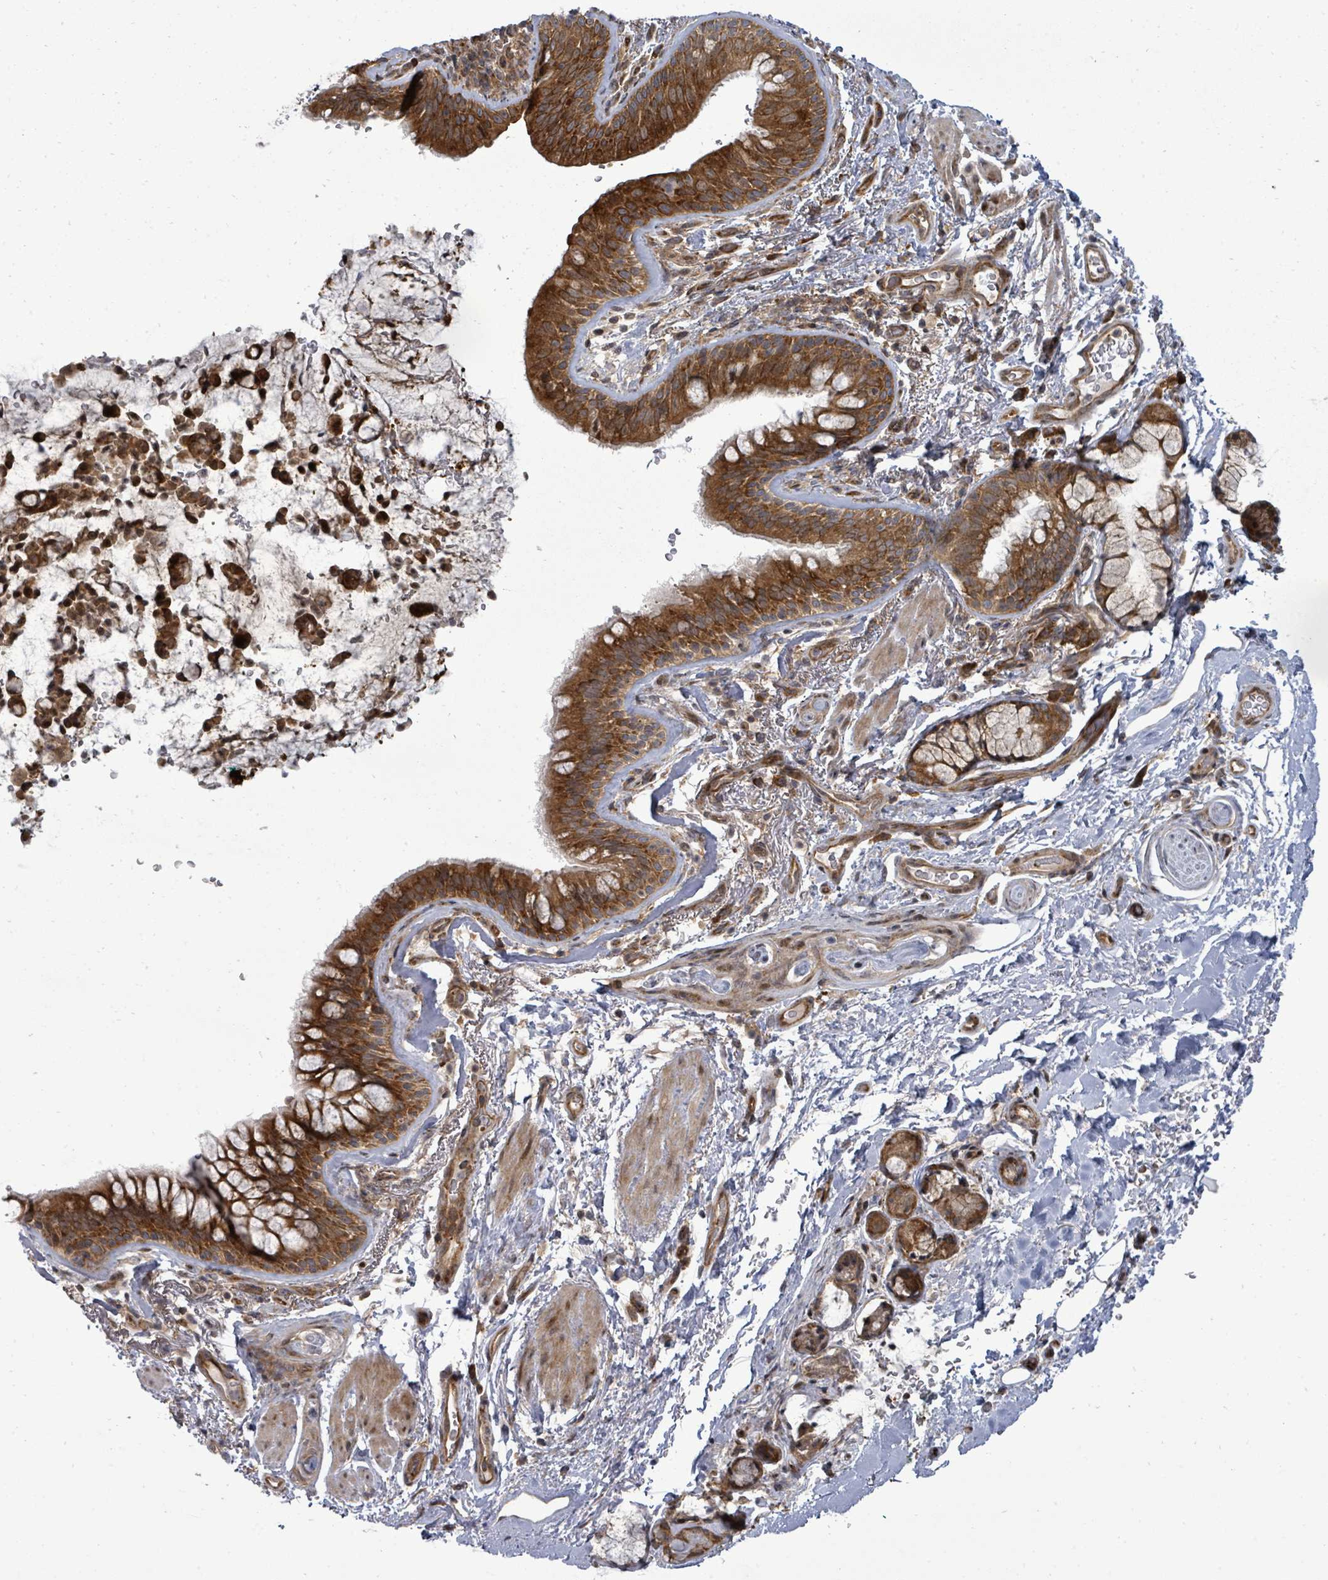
{"staining": {"intensity": "moderate", "quantity": ">75%", "location": "cytoplasmic/membranous"}, "tissue": "soft tissue", "cell_type": "Chondrocytes", "image_type": "normal", "snomed": [{"axis": "morphology", "description": "Normal tissue, NOS"}, {"axis": "topography", "description": "Cartilage tissue"}, {"axis": "topography", "description": "Bronchus"}], "caption": "Immunohistochemistry image of normal soft tissue stained for a protein (brown), which shows medium levels of moderate cytoplasmic/membranous expression in approximately >75% of chondrocytes.", "gene": "EIF3CL", "patient": {"sex": "female", "age": 72}}